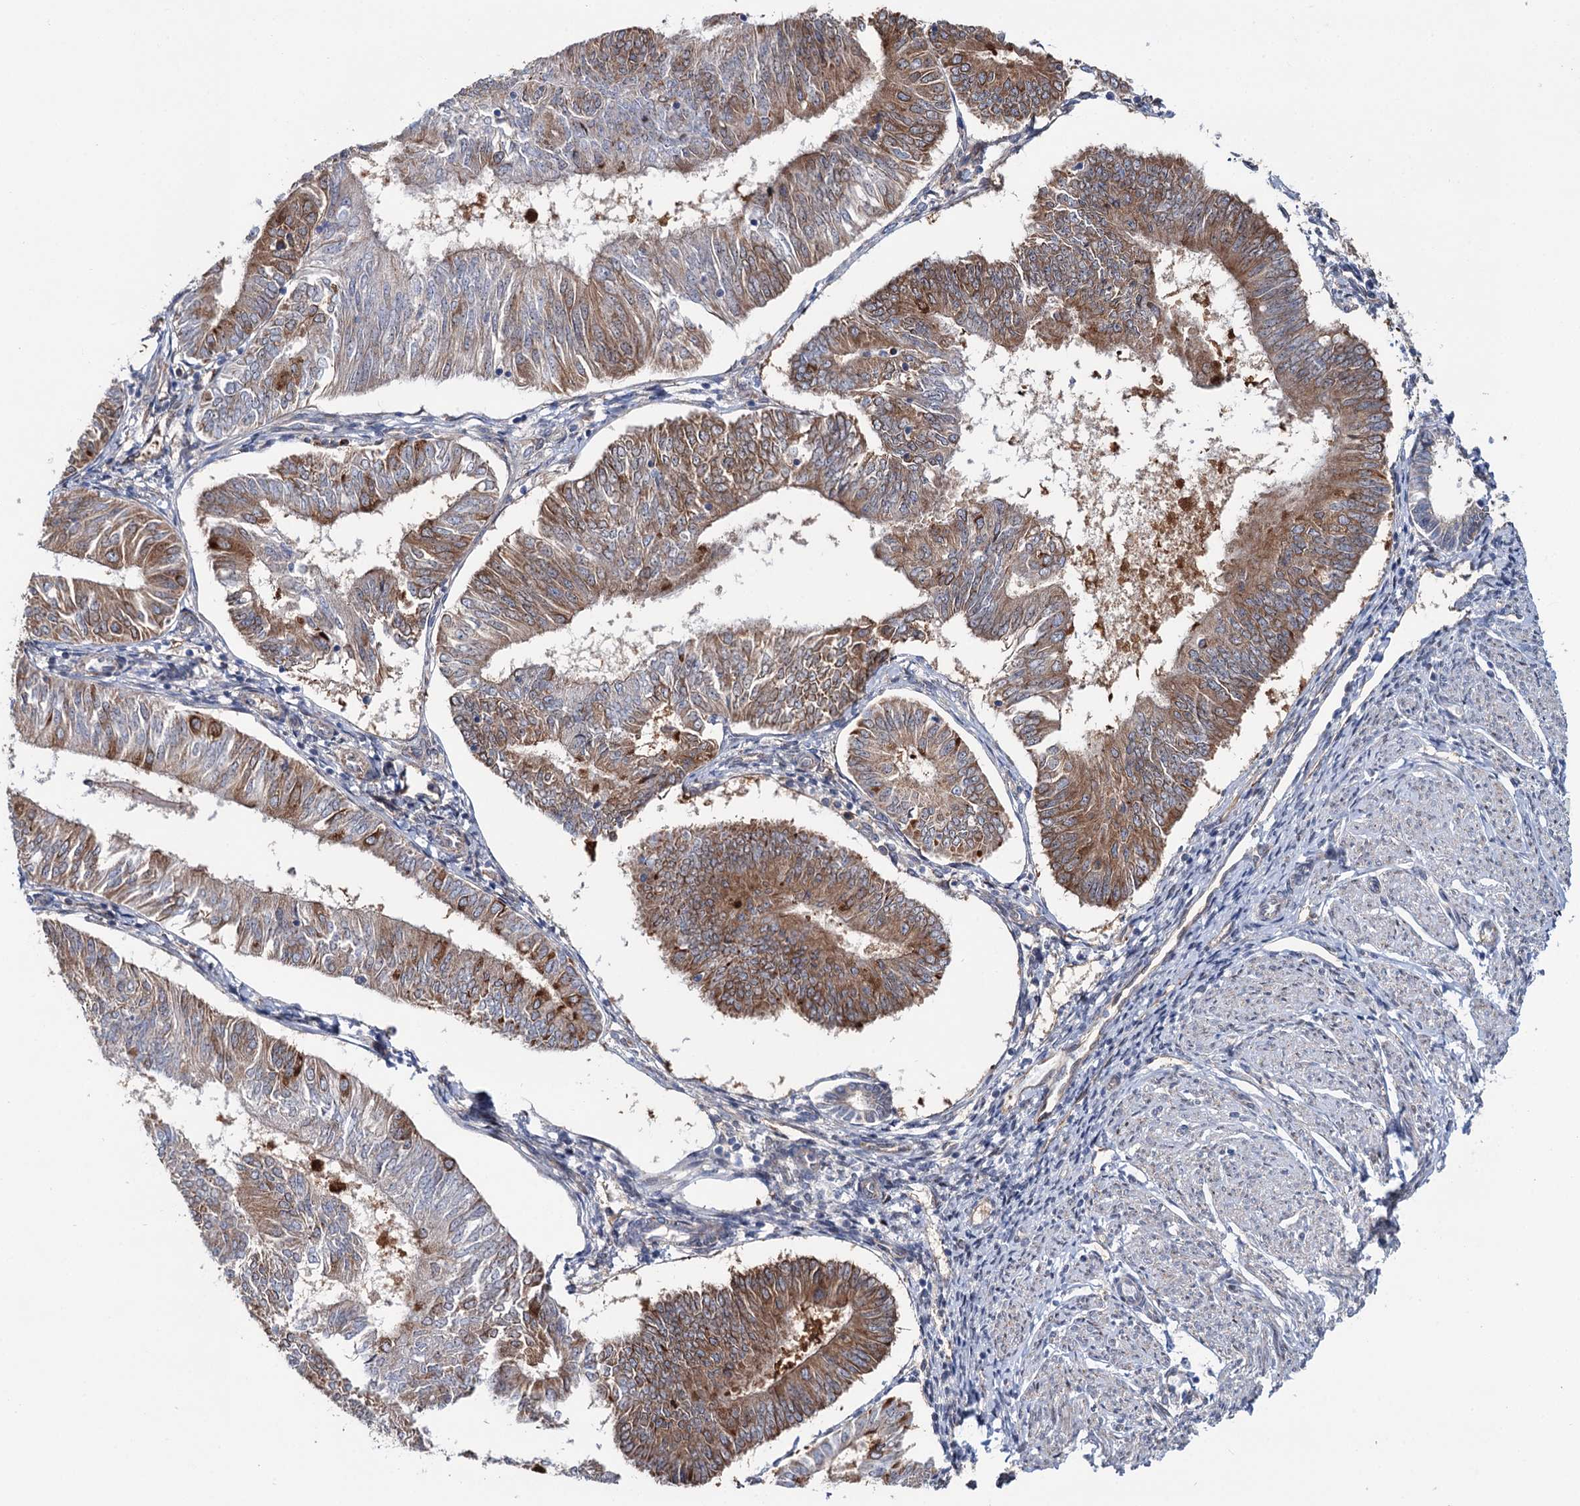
{"staining": {"intensity": "strong", "quantity": "25%-75%", "location": "cytoplasmic/membranous"}, "tissue": "endometrial cancer", "cell_type": "Tumor cells", "image_type": "cancer", "snomed": [{"axis": "morphology", "description": "Adenocarcinoma, NOS"}, {"axis": "topography", "description": "Endometrium"}], "caption": "High-power microscopy captured an IHC histopathology image of endometrial cancer, revealing strong cytoplasmic/membranous expression in approximately 25%-75% of tumor cells.", "gene": "PTDSS2", "patient": {"sex": "female", "age": 58}}